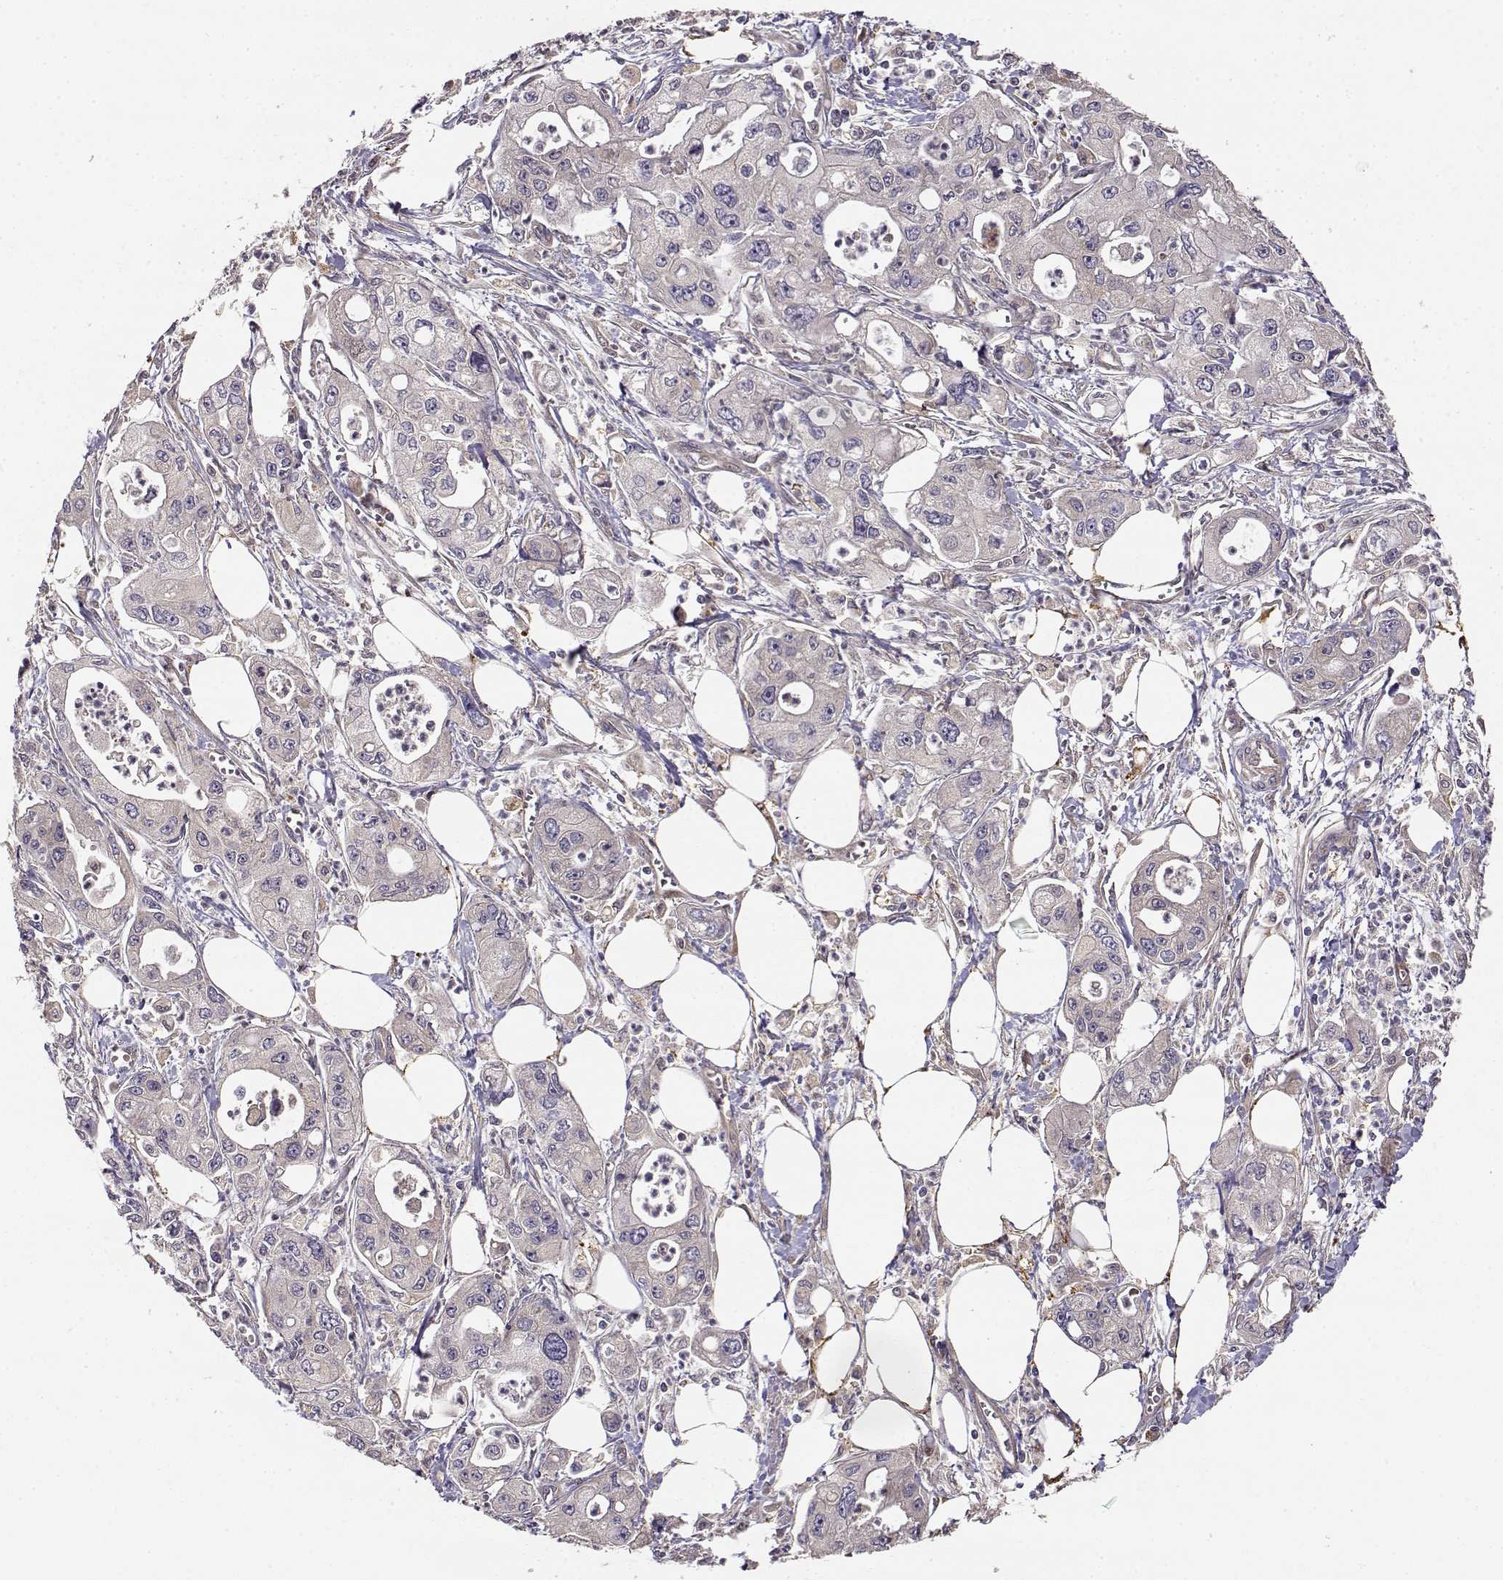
{"staining": {"intensity": "negative", "quantity": "none", "location": "none"}, "tissue": "pancreatic cancer", "cell_type": "Tumor cells", "image_type": "cancer", "snomed": [{"axis": "morphology", "description": "Adenocarcinoma, NOS"}, {"axis": "topography", "description": "Pancreas"}], "caption": "Human pancreatic adenocarcinoma stained for a protein using IHC exhibits no expression in tumor cells.", "gene": "CRIM1", "patient": {"sex": "male", "age": 70}}